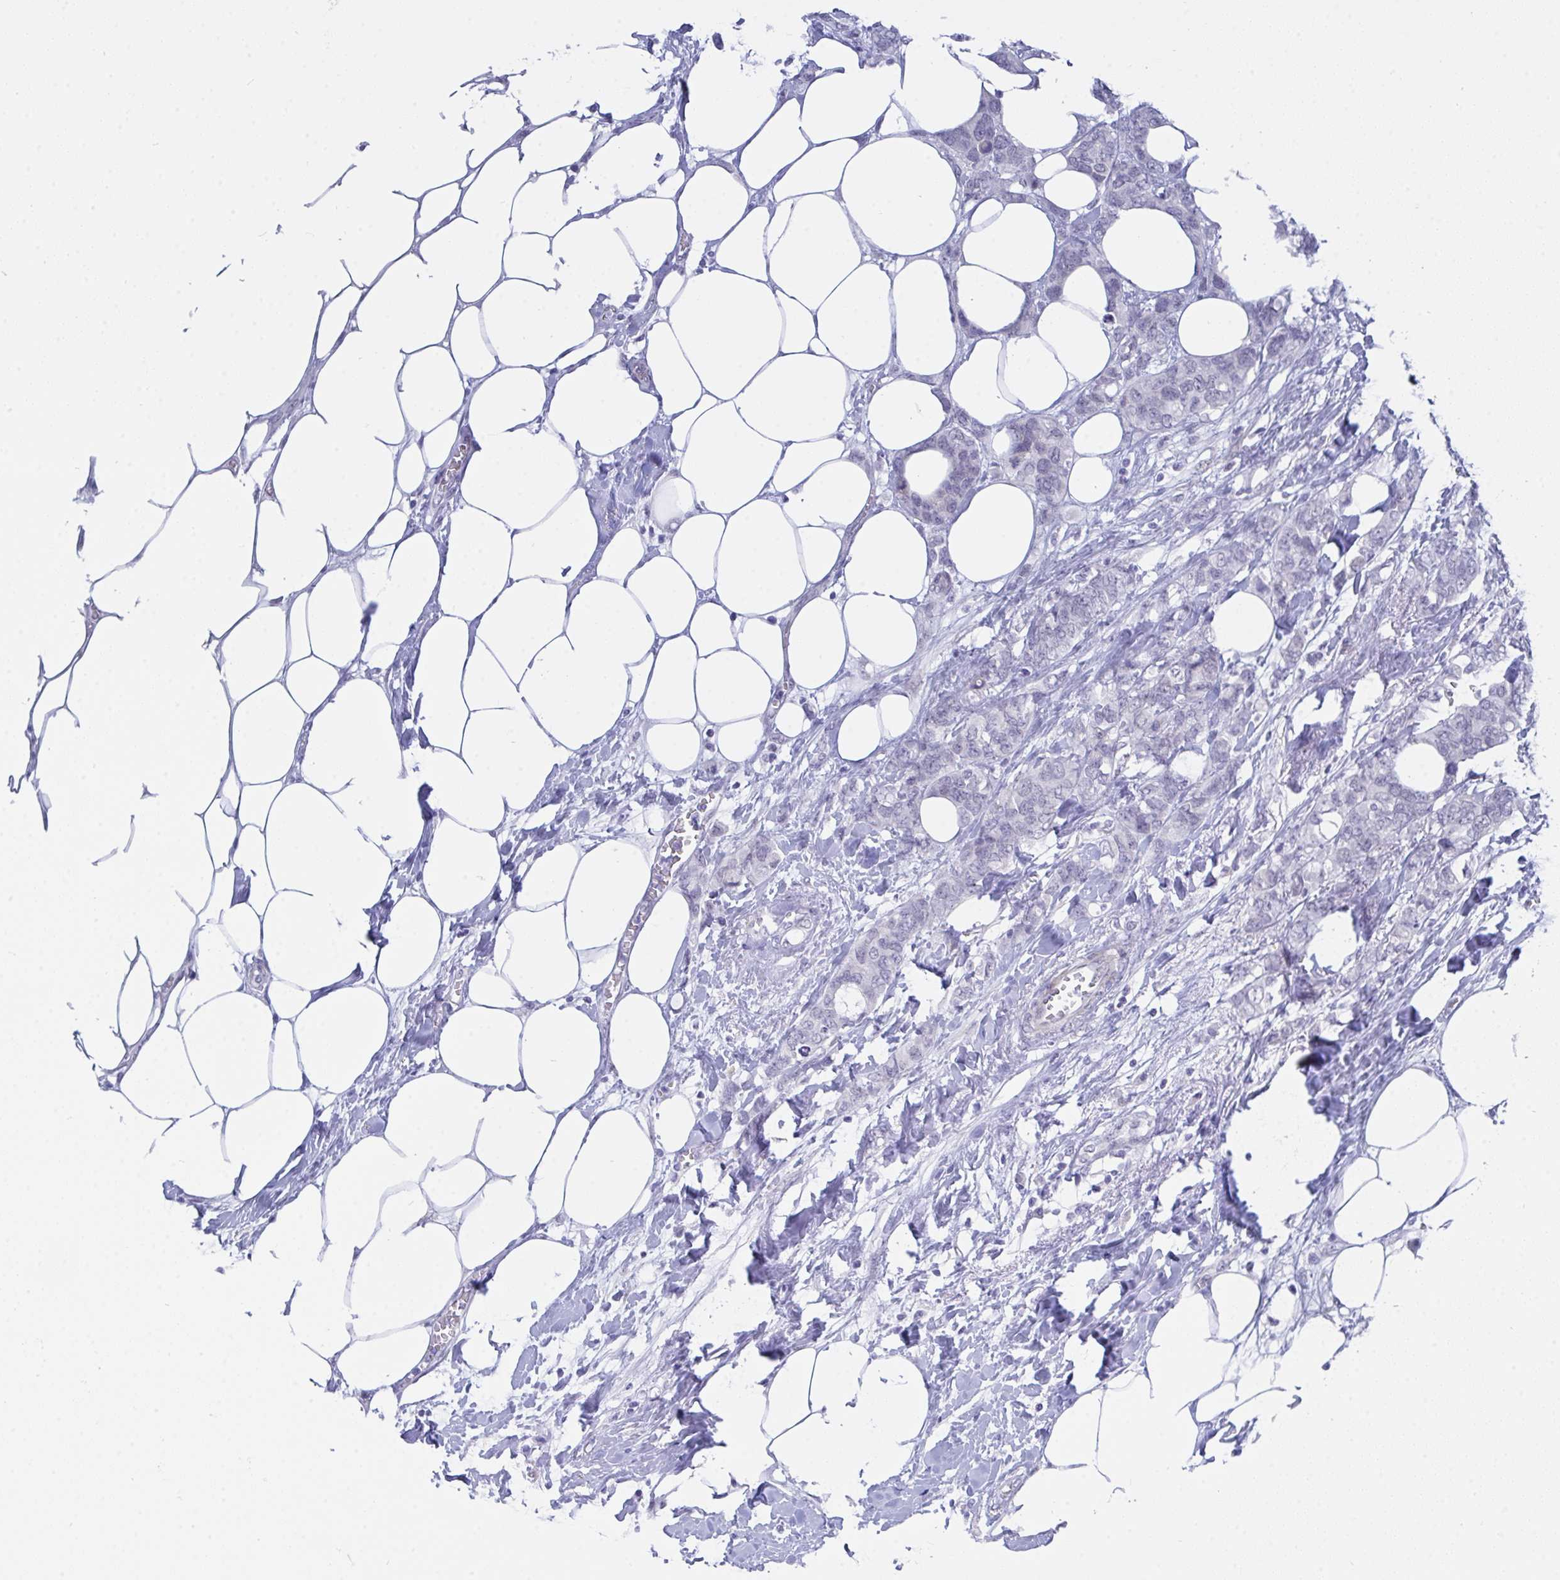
{"staining": {"intensity": "negative", "quantity": "none", "location": "none"}, "tissue": "breast cancer", "cell_type": "Tumor cells", "image_type": "cancer", "snomed": [{"axis": "morphology", "description": "Lobular carcinoma"}, {"axis": "topography", "description": "Breast"}], "caption": "This image is of breast cancer (lobular carcinoma) stained with immunohistochemistry to label a protein in brown with the nuclei are counter-stained blue. There is no positivity in tumor cells. Nuclei are stained in blue.", "gene": "FBXL22", "patient": {"sex": "female", "age": 91}}